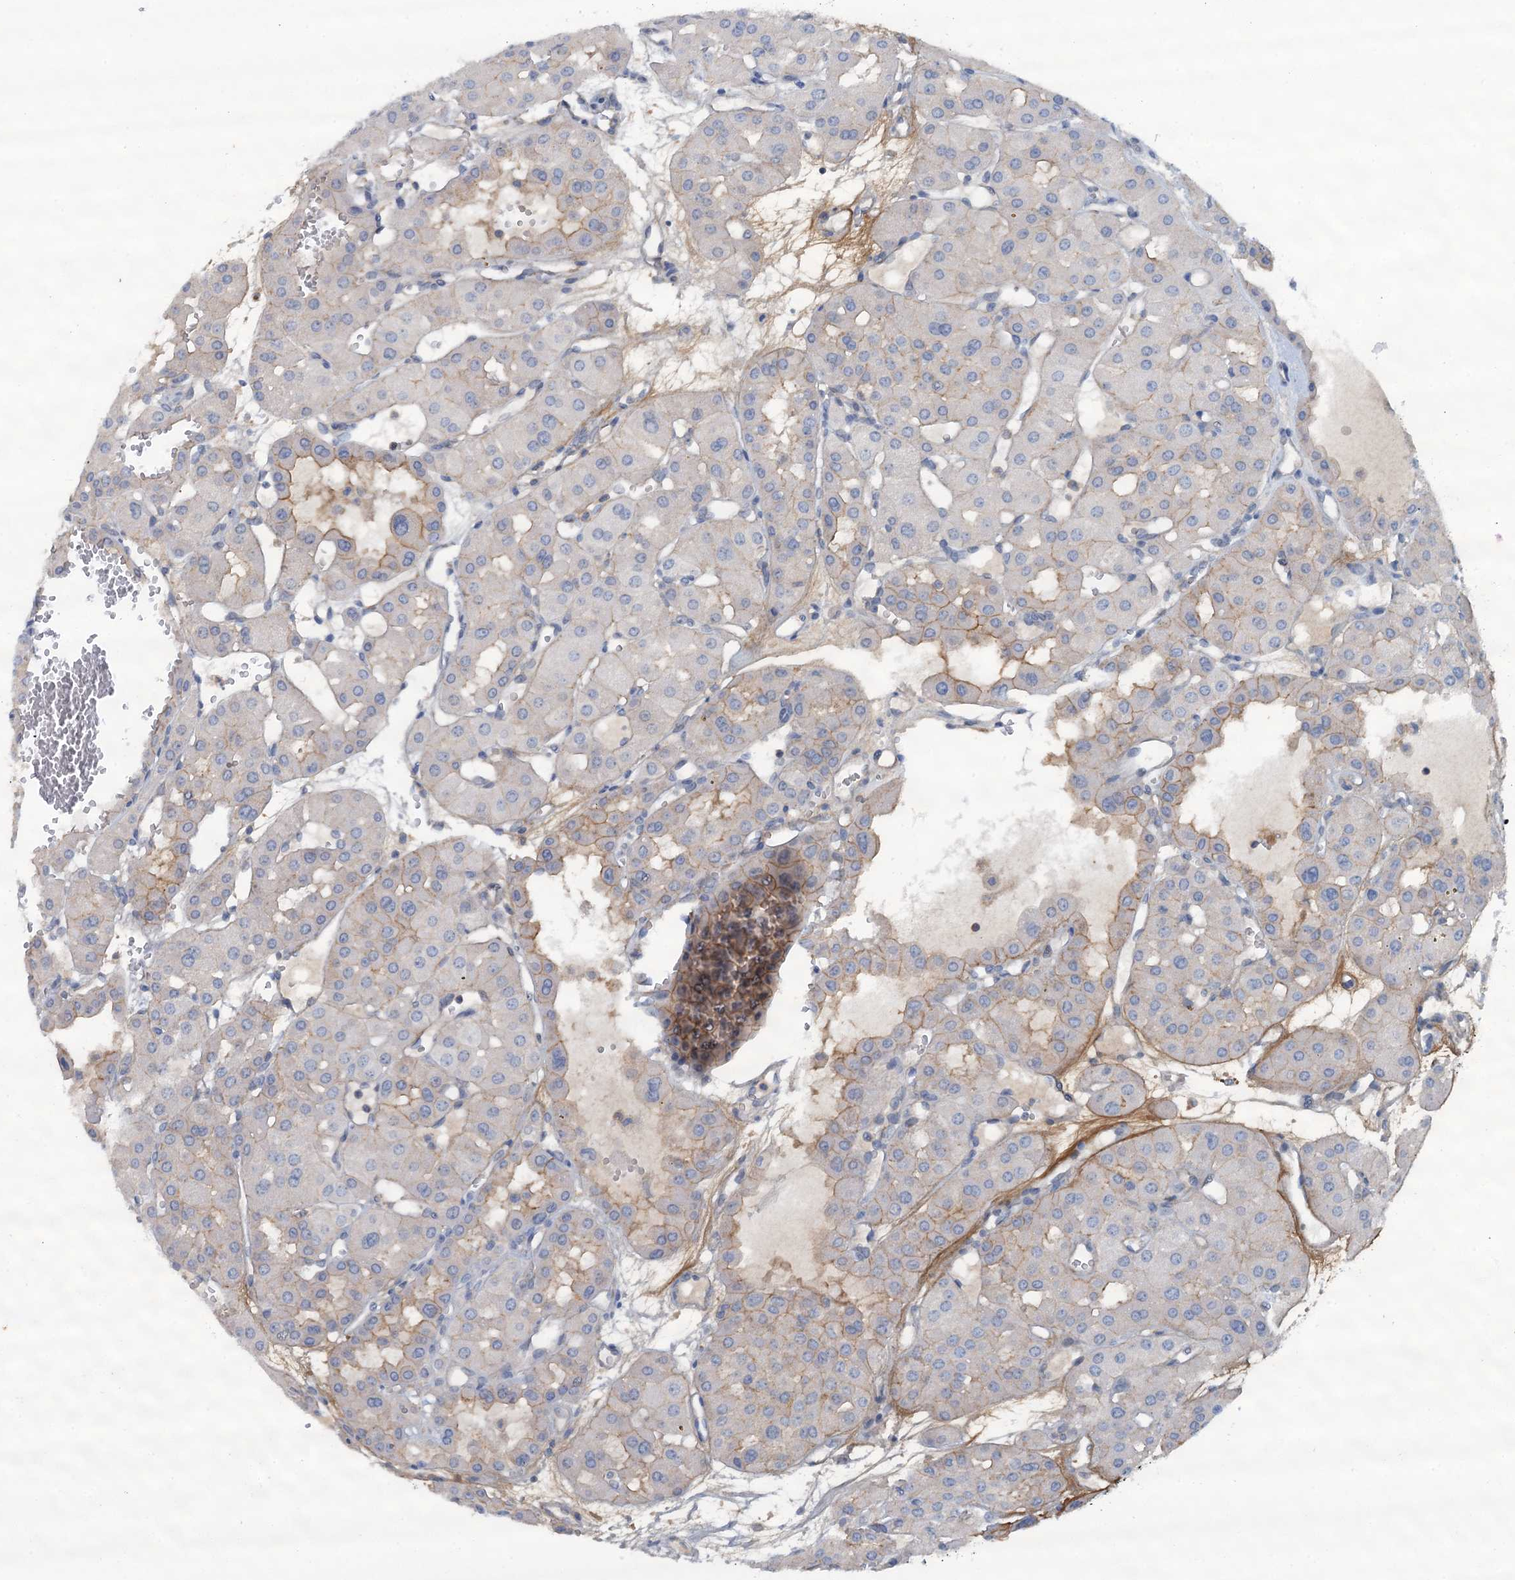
{"staining": {"intensity": "moderate", "quantity": "<25%", "location": "cytoplasmic/membranous"}, "tissue": "renal cancer", "cell_type": "Tumor cells", "image_type": "cancer", "snomed": [{"axis": "morphology", "description": "Carcinoma, NOS"}, {"axis": "topography", "description": "Kidney"}], "caption": "This is a photomicrograph of immunohistochemistry (IHC) staining of renal carcinoma, which shows moderate expression in the cytoplasmic/membranous of tumor cells.", "gene": "THAP10", "patient": {"sex": "female", "age": 75}}